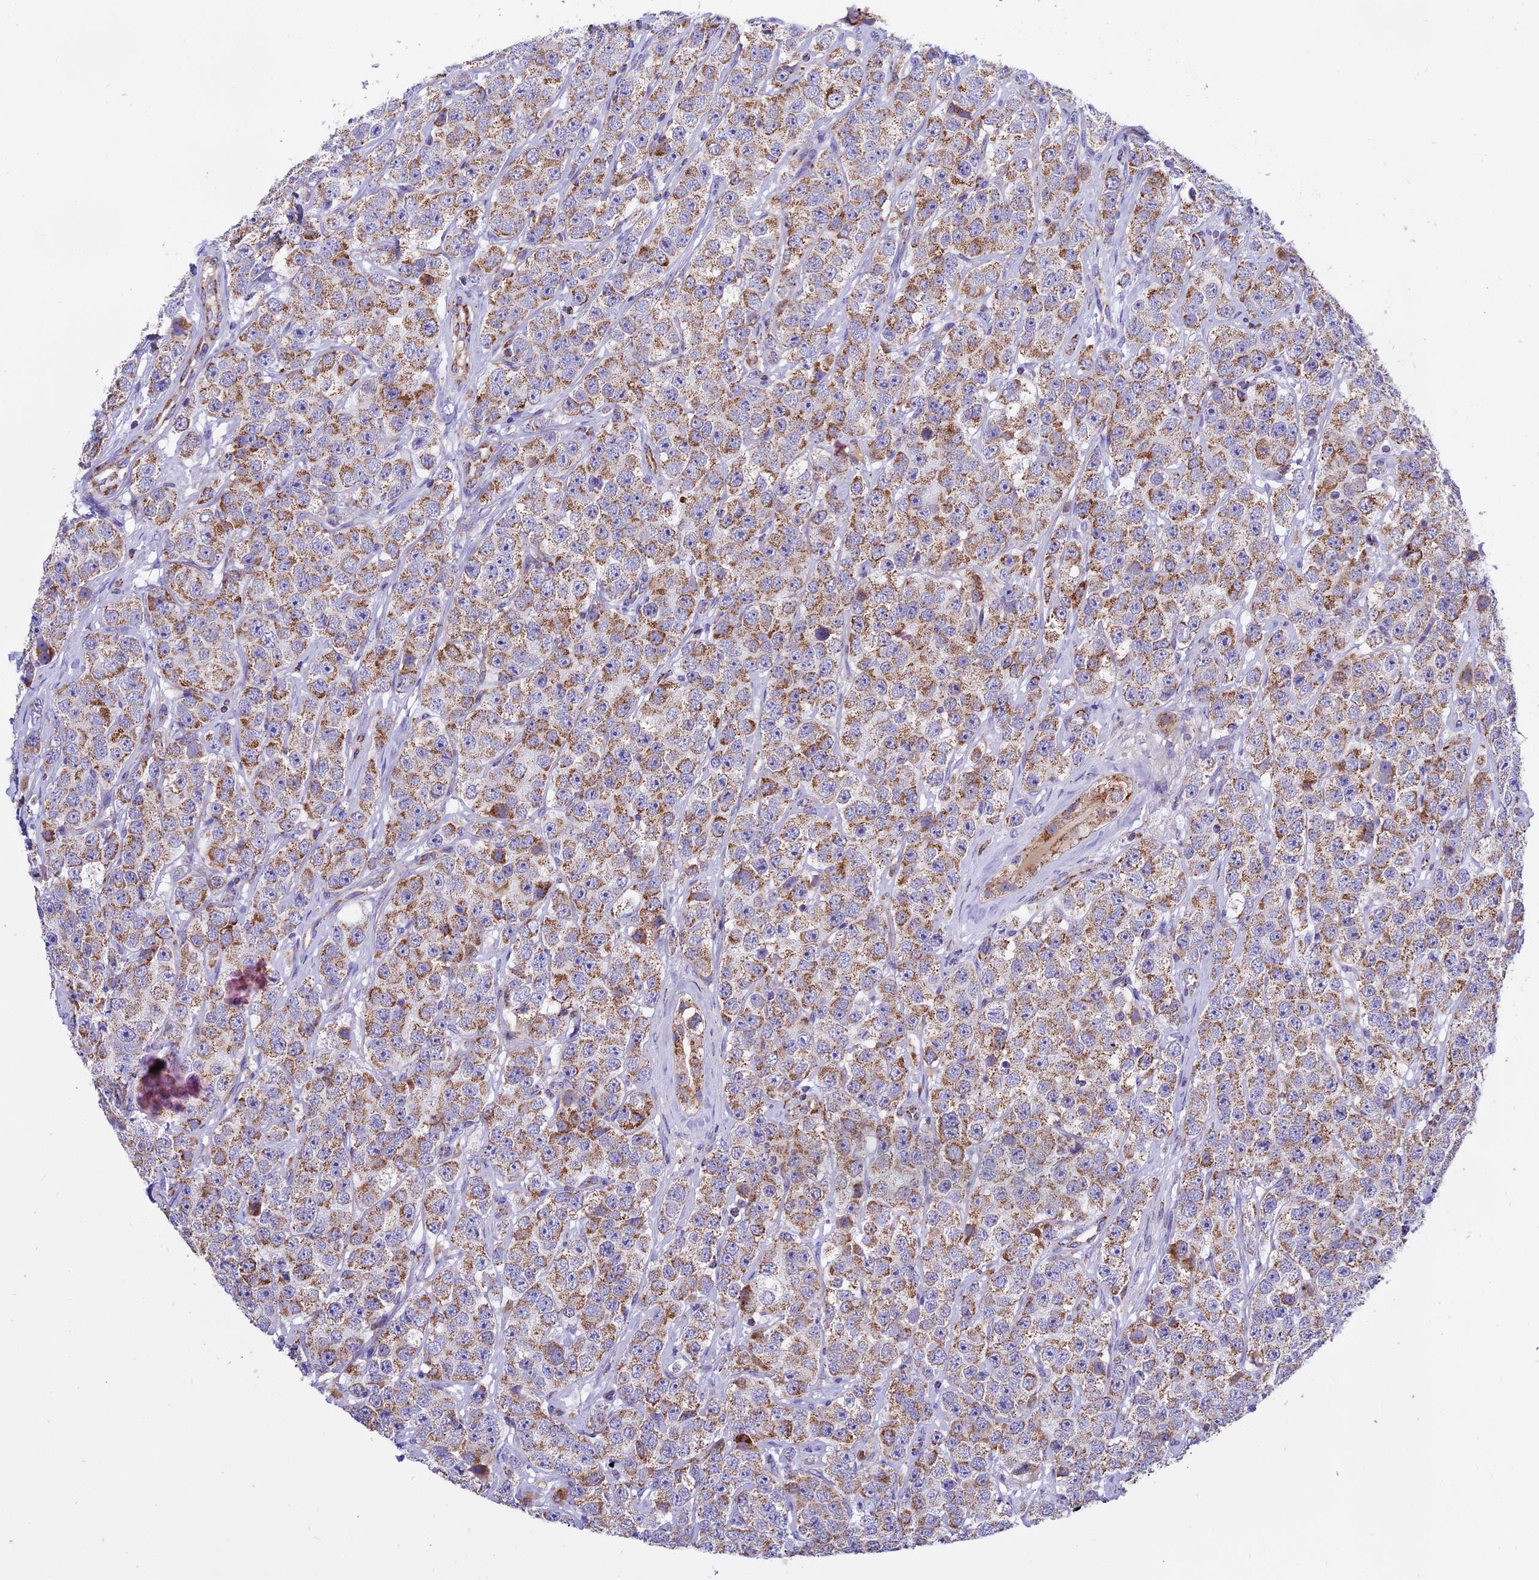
{"staining": {"intensity": "moderate", "quantity": ">75%", "location": "cytoplasmic/membranous"}, "tissue": "testis cancer", "cell_type": "Tumor cells", "image_type": "cancer", "snomed": [{"axis": "morphology", "description": "Seminoma, NOS"}, {"axis": "topography", "description": "Testis"}], "caption": "Protein expression by immunohistochemistry reveals moderate cytoplasmic/membranous staining in about >75% of tumor cells in testis cancer (seminoma).", "gene": "MRPS34", "patient": {"sex": "male", "age": 28}}